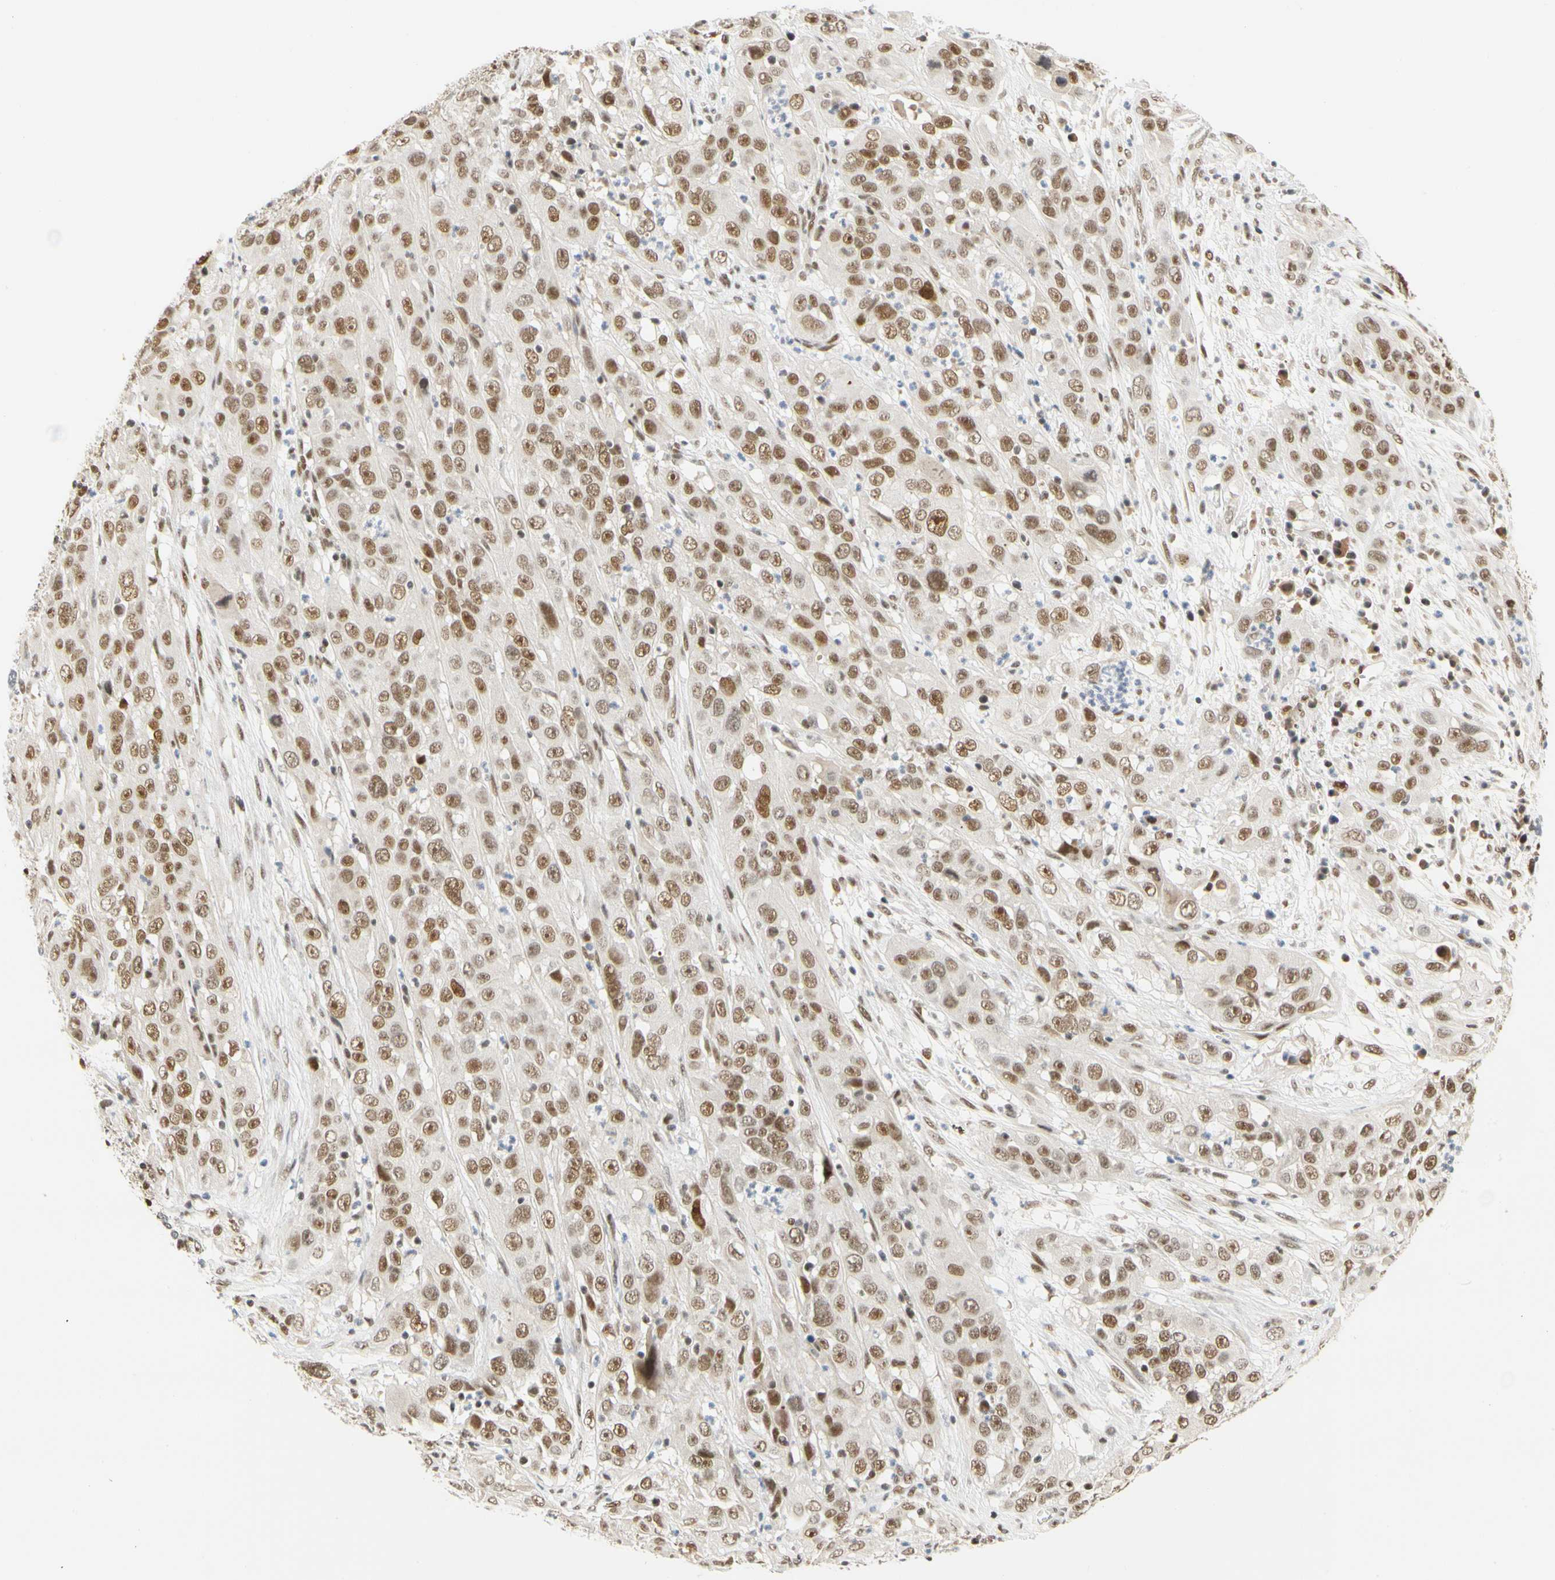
{"staining": {"intensity": "strong", "quantity": ">75%", "location": "nuclear"}, "tissue": "cervical cancer", "cell_type": "Tumor cells", "image_type": "cancer", "snomed": [{"axis": "morphology", "description": "Squamous cell carcinoma, NOS"}, {"axis": "topography", "description": "Cervix"}], "caption": "Protein staining by immunohistochemistry demonstrates strong nuclear expression in about >75% of tumor cells in squamous cell carcinoma (cervical).", "gene": "ZSCAN16", "patient": {"sex": "female", "age": 32}}